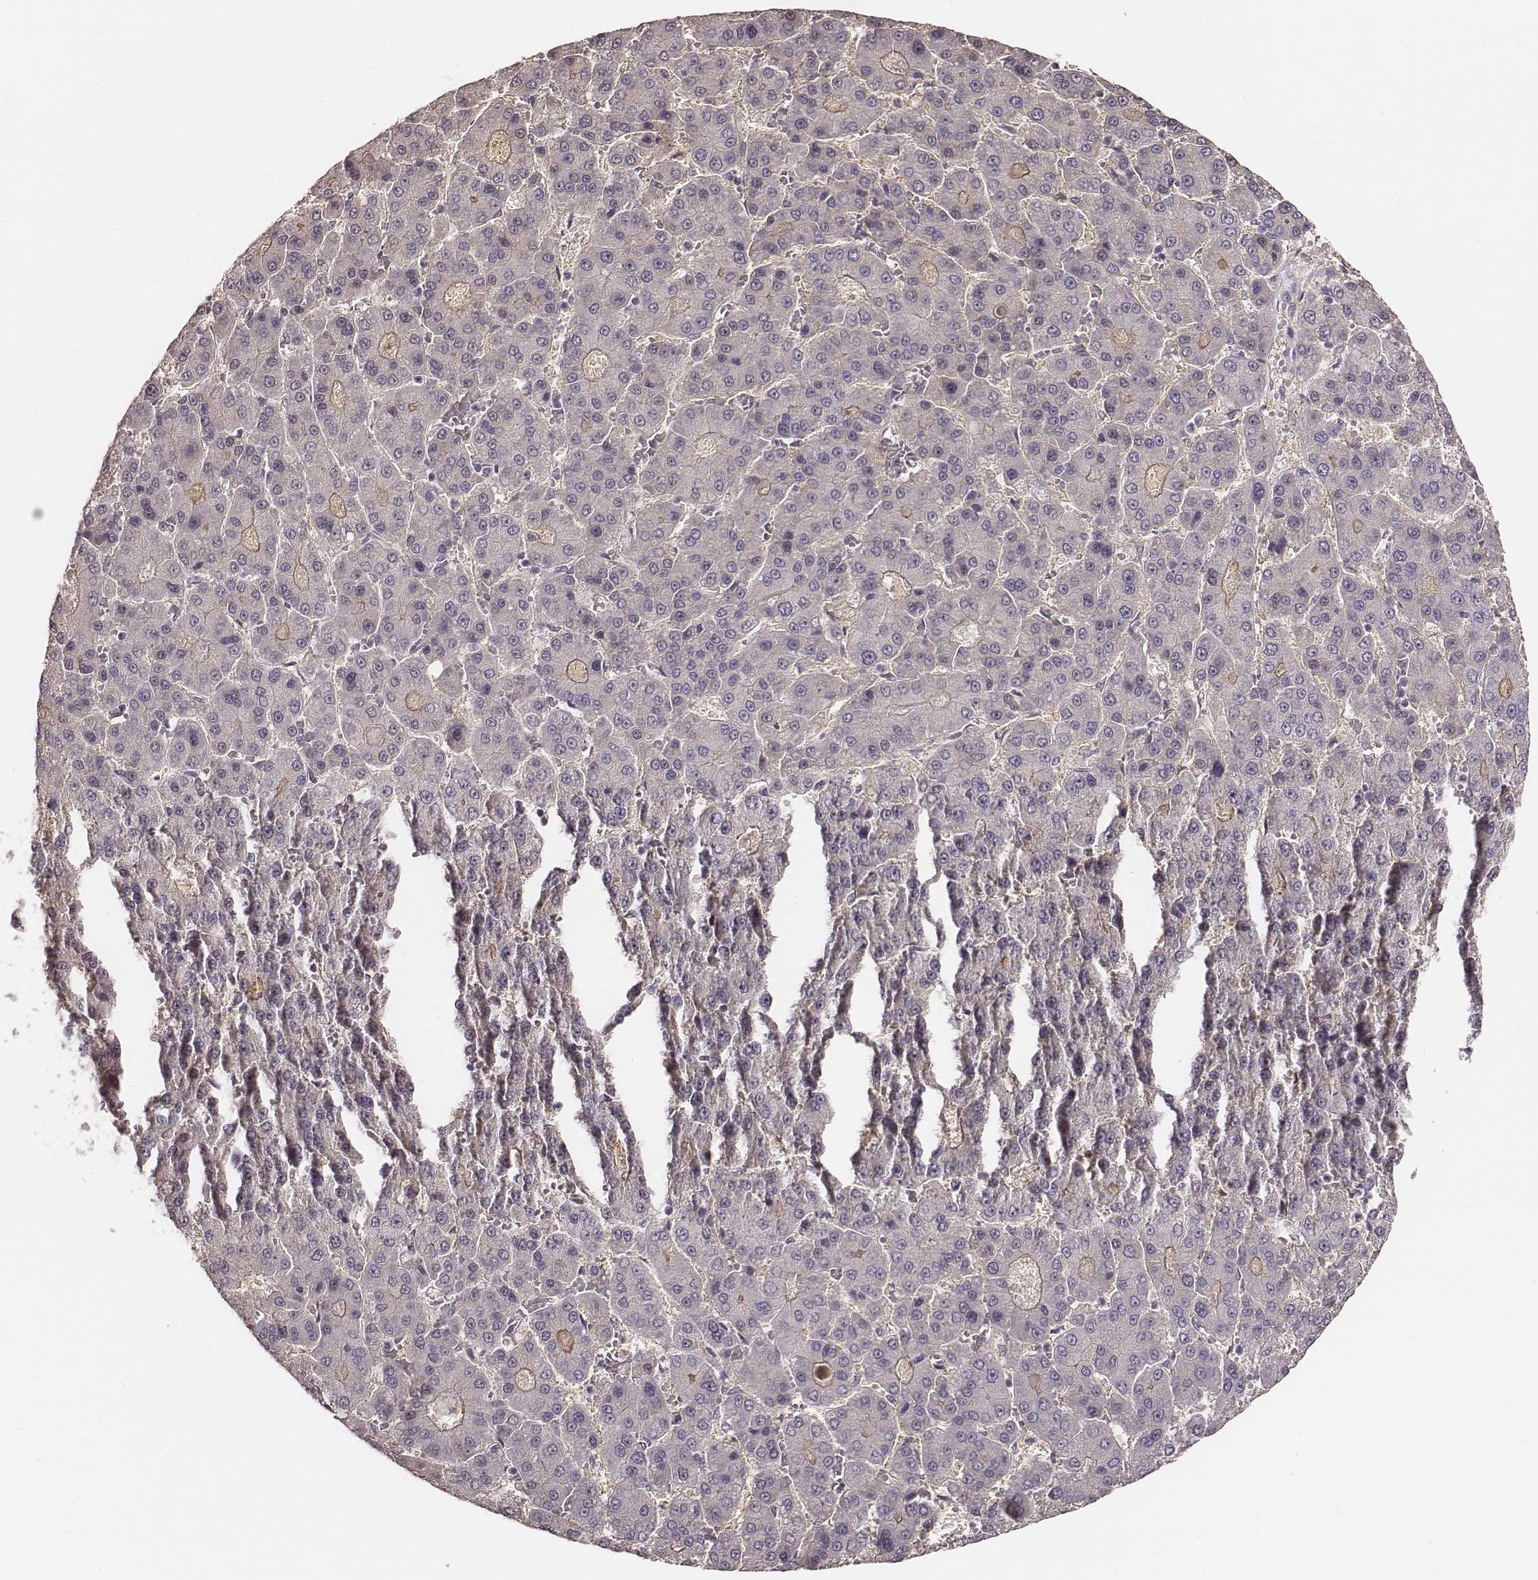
{"staining": {"intensity": "negative", "quantity": "none", "location": "none"}, "tissue": "liver cancer", "cell_type": "Tumor cells", "image_type": "cancer", "snomed": [{"axis": "morphology", "description": "Carcinoma, Hepatocellular, NOS"}, {"axis": "topography", "description": "Liver"}], "caption": "A high-resolution micrograph shows immunohistochemistry staining of hepatocellular carcinoma (liver), which reveals no significant staining in tumor cells.", "gene": "LY6K", "patient": {"sex": "male", "age": 70}}